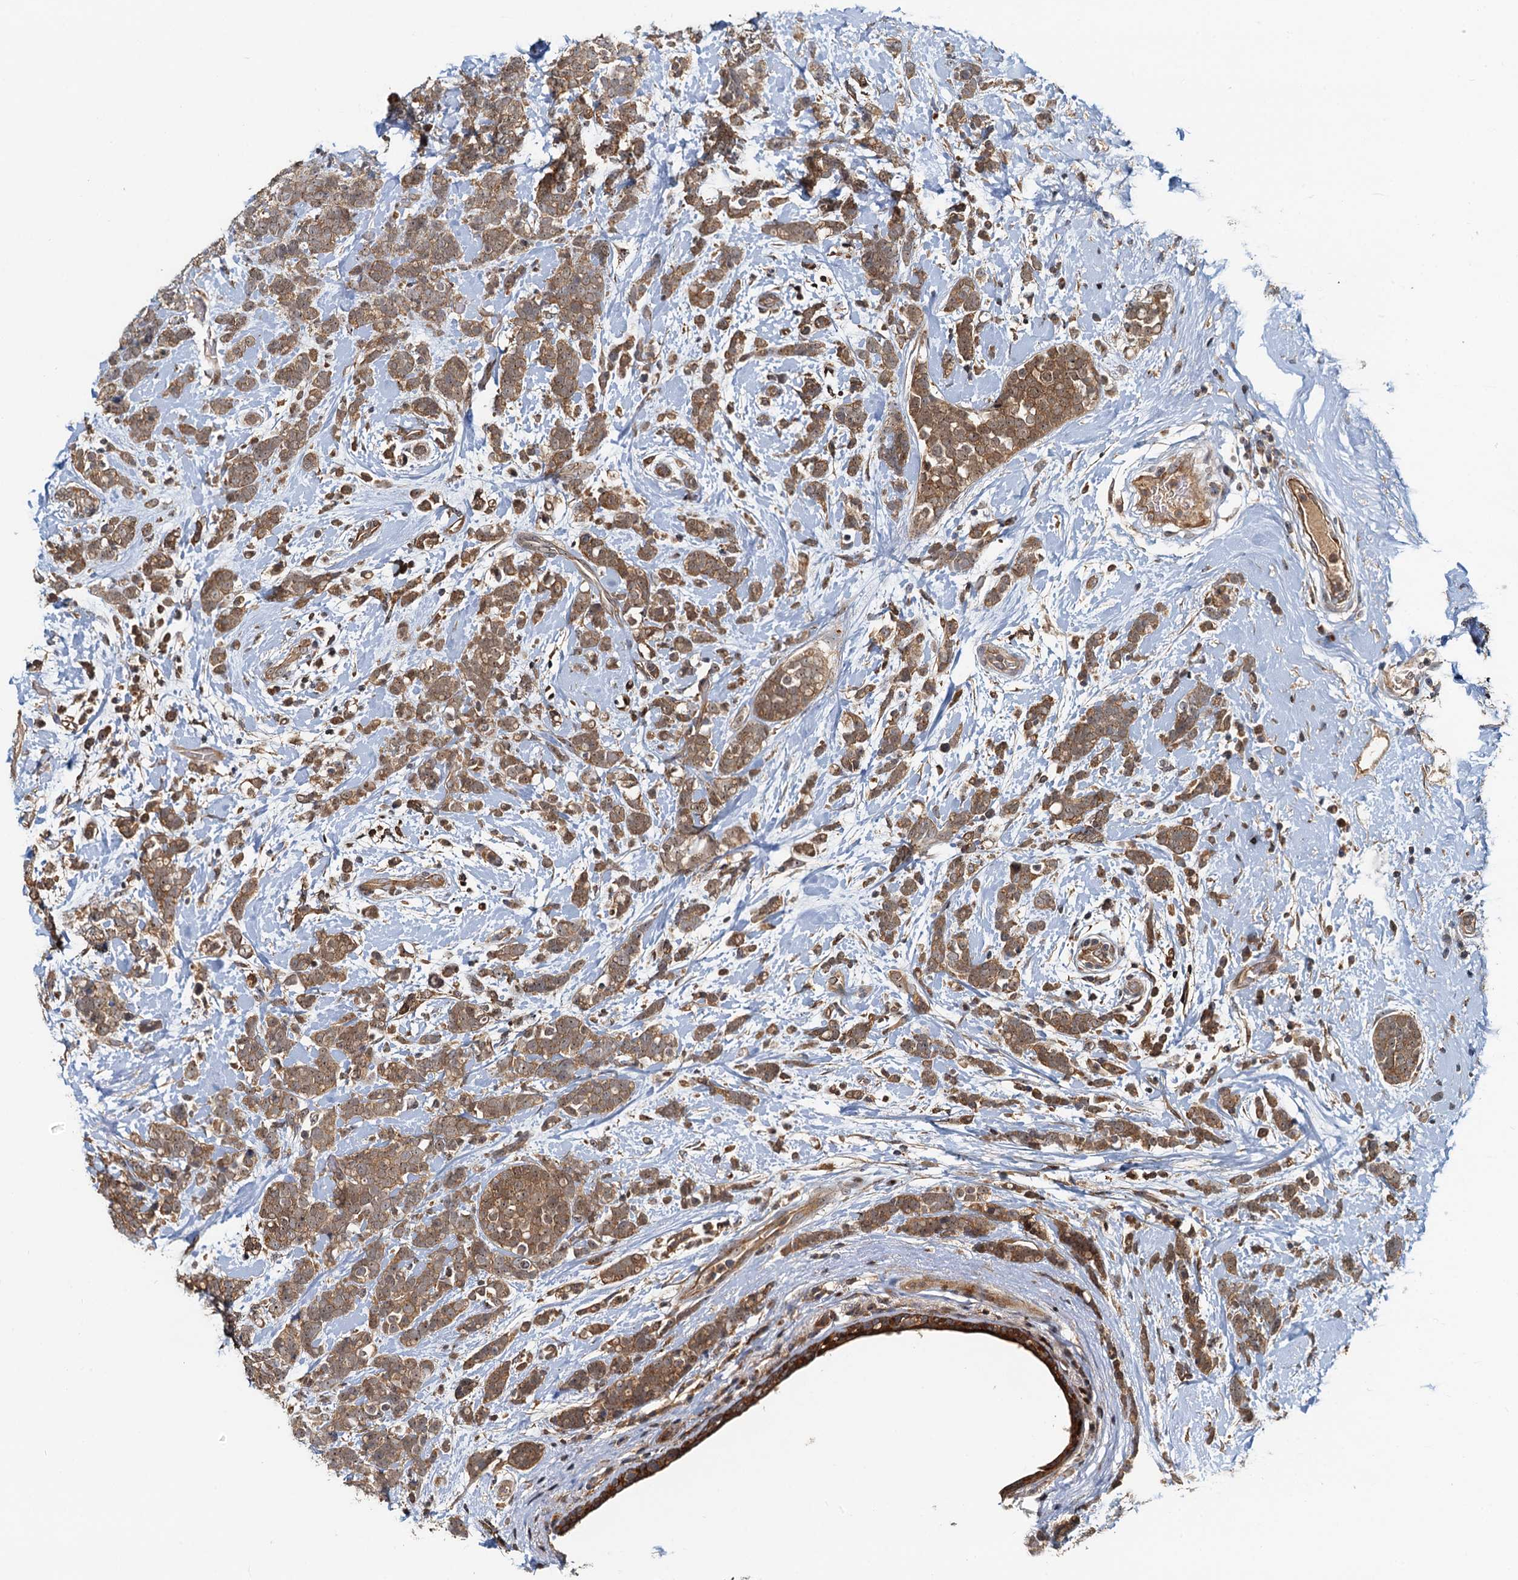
{"staining": {"intensity": "moderate", "quantity": ">75%", "location": "cytoplasmic/membranous"}, "tissue": "breast cancer", "cell_type": "Tumor cells", "image_type": "cancer", "snomed": [{"axis": "morphology", "description": "Lobular carcinoma"}, {"axis": "topography", "description": "Breast"}], "caption": "Immunohistochemical staining of human lobular carcinoma (breast) reveals medium levels of moderate cytoplasmic/membranous positivity in about >75% of tumor cells.", "gene": "TOLLIP", "patient": {"sex": "female", "age": 58}}